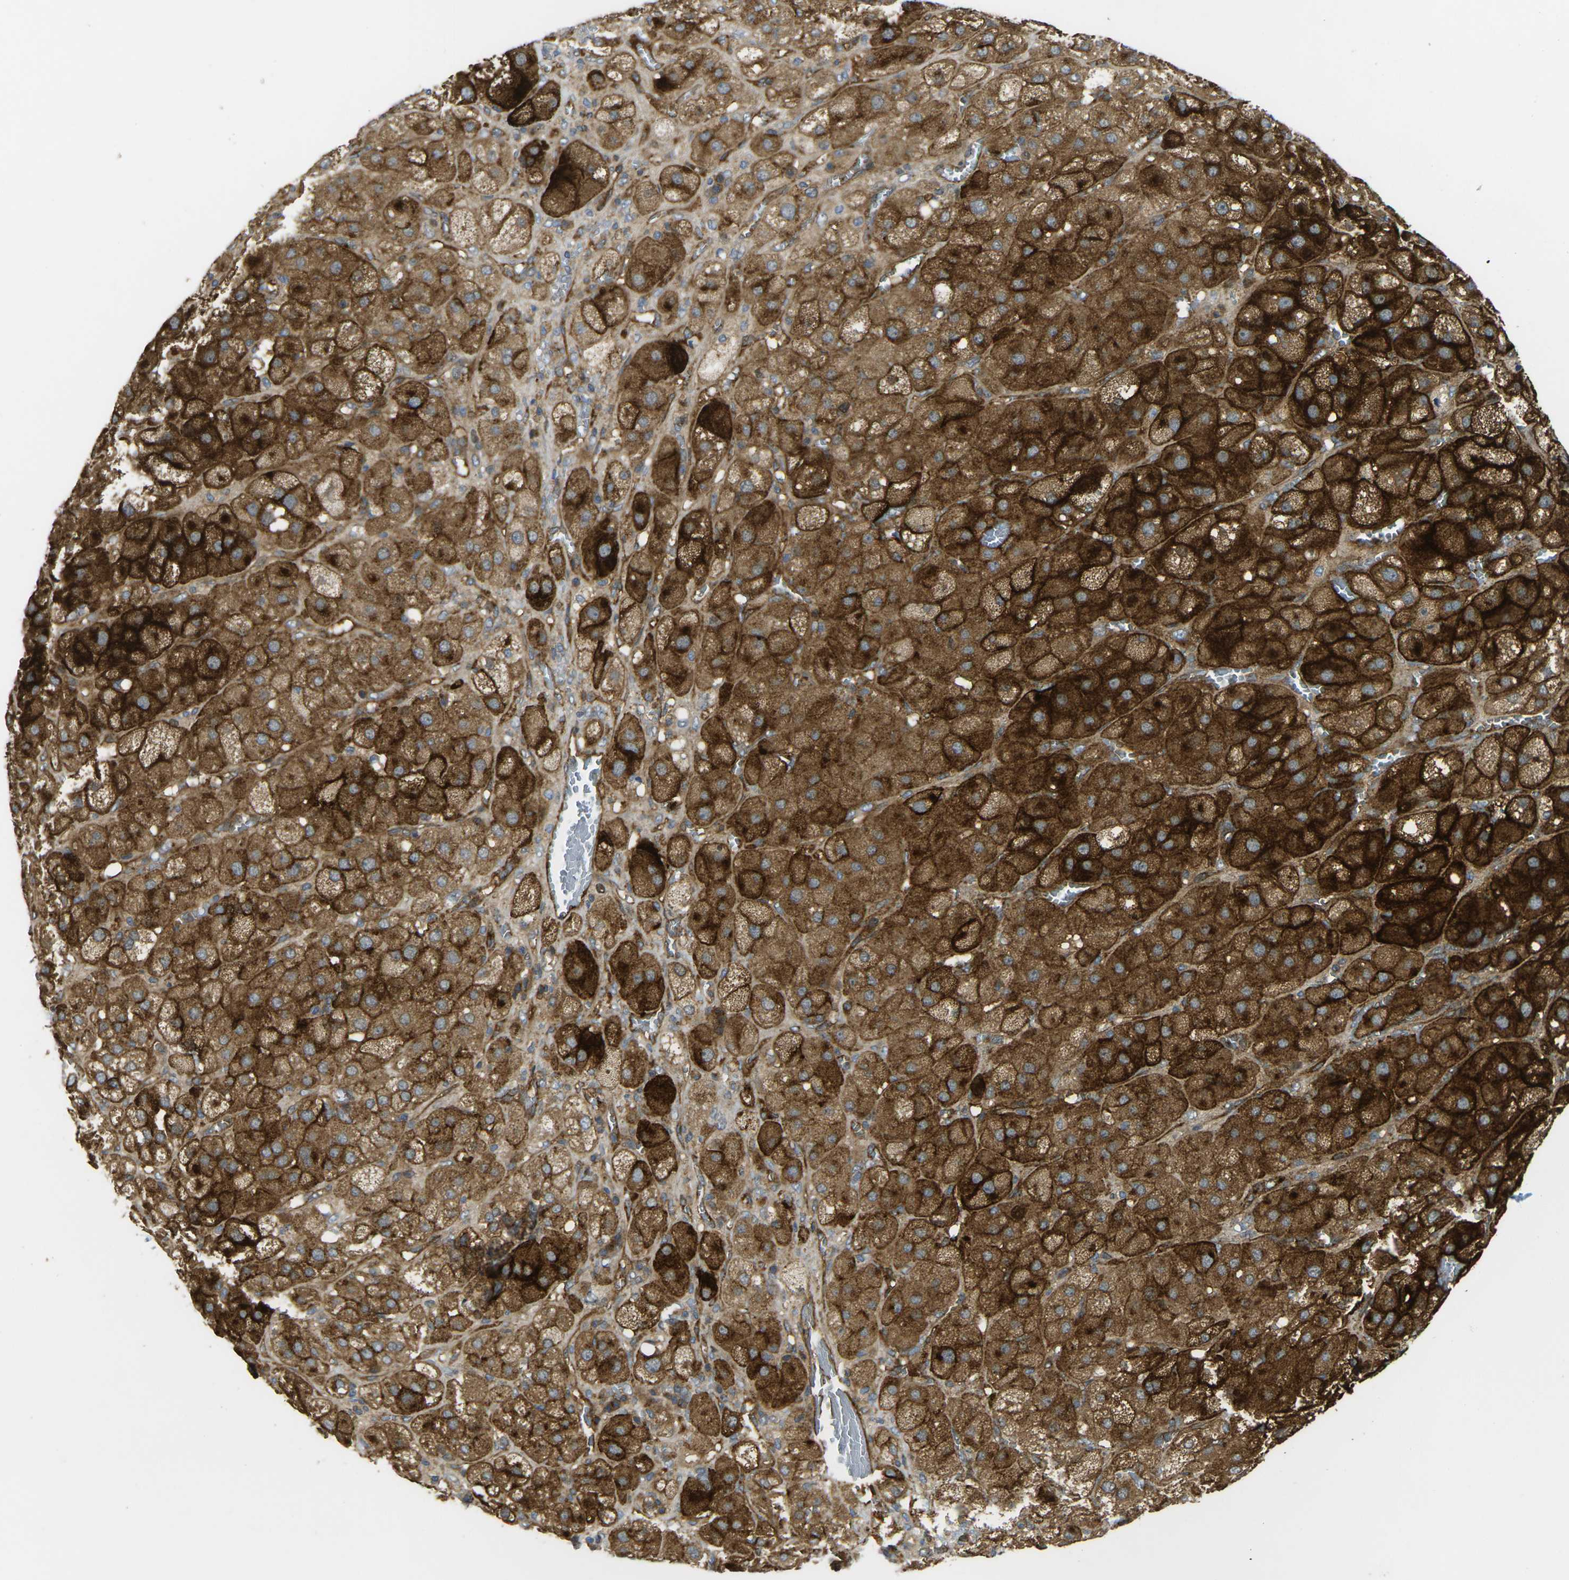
{"staining": {"intensity": "strong", "quantity": ">75%", "location": "cytoplasmic/membranous"}, "tissue": "adrenal gland", "cell_type": "Glandular cells", "image_type": "normal", "snomed": [{"axis": "morphology", "description": "Normal tissue, NOS"}, {"axis": "topography", "description": "Adrenal gland"}], "caption": "Strong cytoplasmic/membranous staining for a protein is appreciated in approximately >75% of glandular cells of unremarkable adrenal gland using IHC.", "gene": "ECE1", "patient": {"sex": "female", "age": 47}}